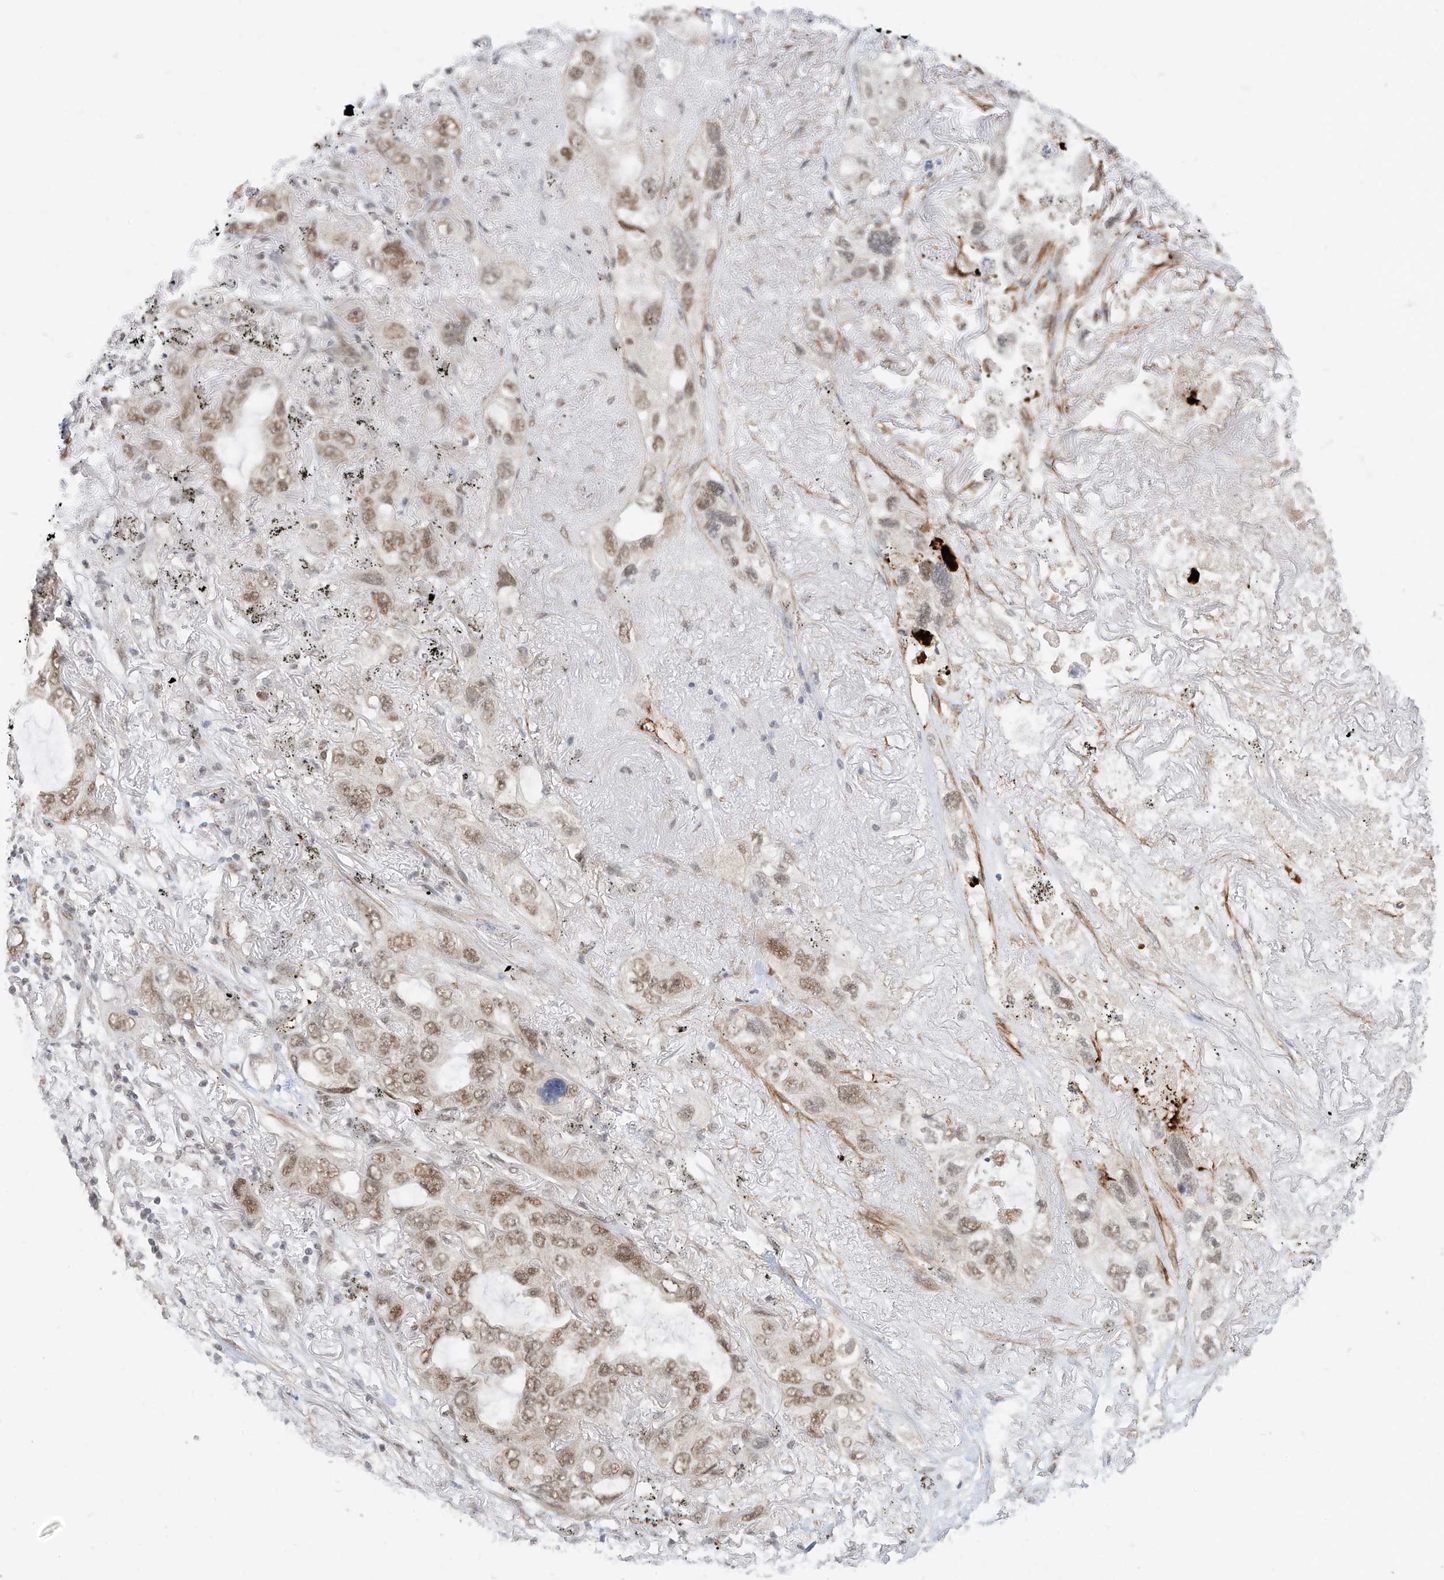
{"staining": {"intensity": "moderate", "quantity": ">75%", "location": "nuclear"}, "tissue": "lung cancer", "cell_type": "Tumor cells", "image_type": "cancer", "snomed": [{"axis": "morphology", "description": "Squamous cell carcinoma, NOS"}, {"axis": "topography", "description": "Lung"}], "caption": "Approximately >75% of tumor cells in squamous cell carcinoma (lung) reveal moderate nuclear protein positivity as visualized by brown immunohistochemical staining.", "gene": "OGT", "patient": {"sex": "female", "age": 73}}